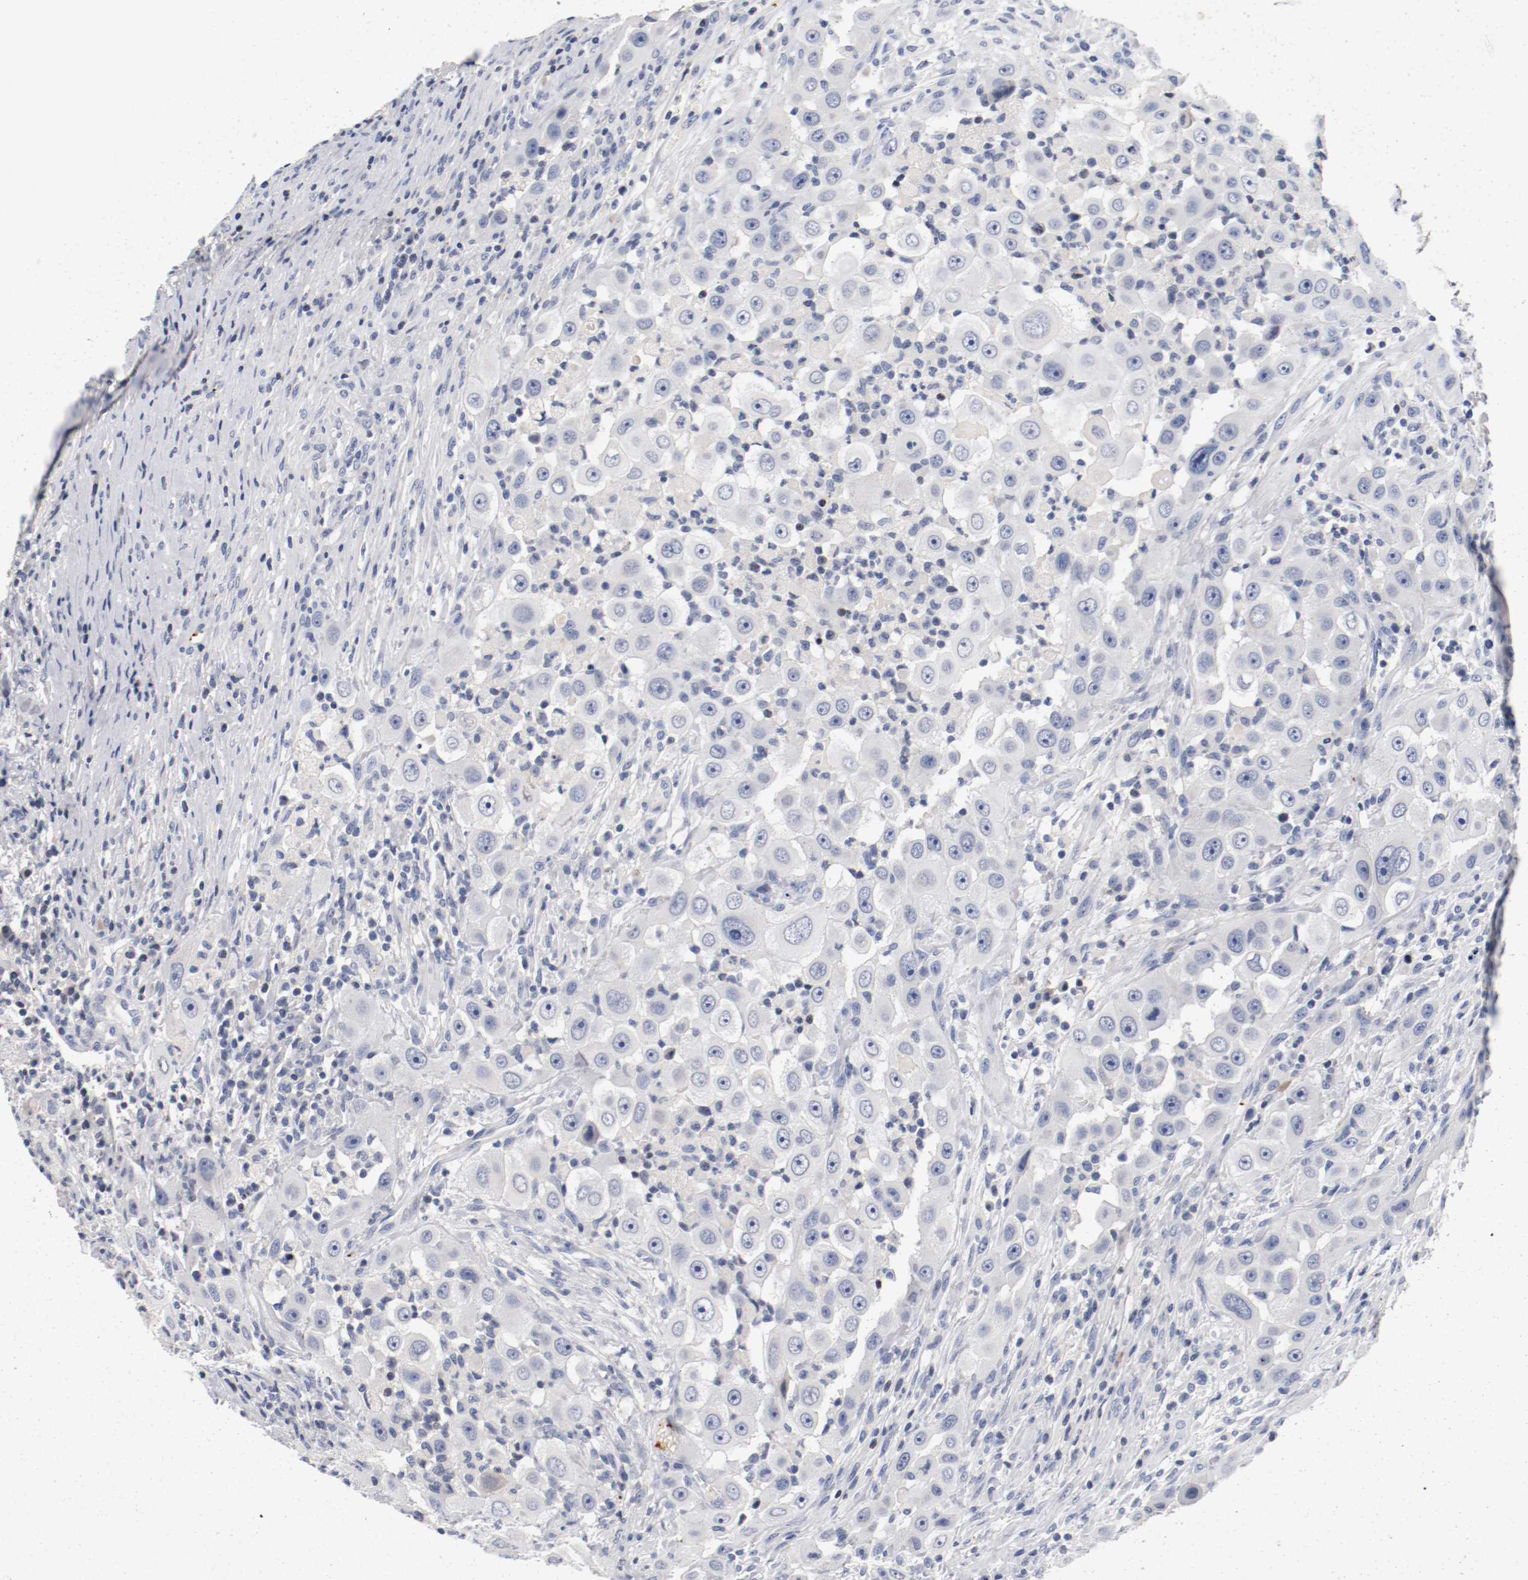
{"staining": {"intensity": "negative", "quantity": "none", "location": "none"}, "tissue": "head and neck cancer", "cell_type": "Tumor cells", "image_type": "cancer", "snomed": [{"axis": "morphology", "description": "Carcinoma, NOS"}, {"axis": "topography", "description": "Head-Neck"}], "caption": "A micrograph of head and neck cancer (carcinoma) stained for a protein exhibits no brown staining in tumor cells. The staining was performed using DAB (3,3'-diaminobenzidine) to visualize the protein expression in brown, while the nuclei were stained in blue with hematoxylin (Magnification: 20x).", "gene": "PIM1", "patient": {"sex": "male", "age": 87}}